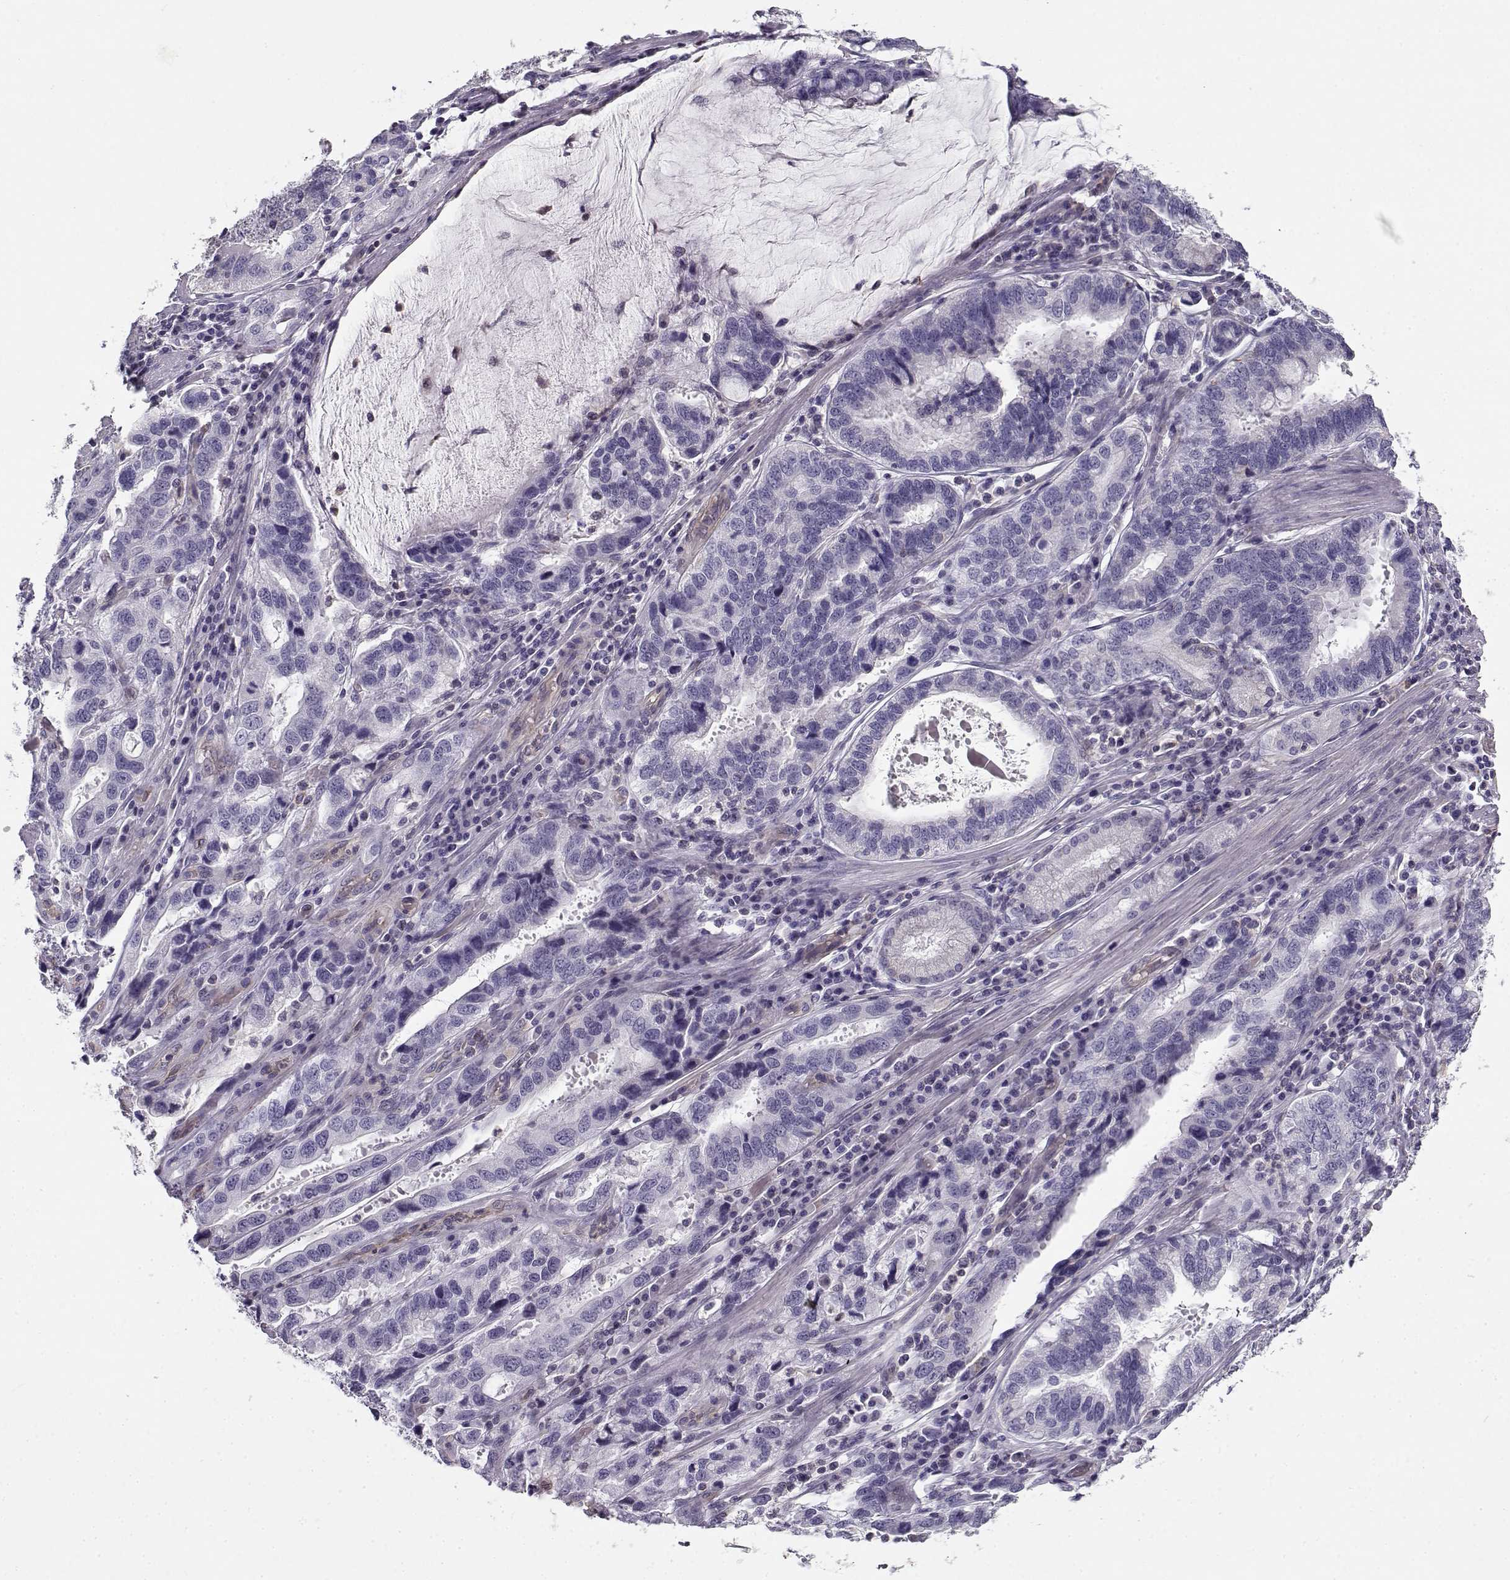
{"staining": {"intensity": "negative", "quantity": "none", "location": "none"}, "tissue": "stomach cancer", "cell_type": "Tumor cells", "image_type": "cancer", "snomed": [{"axis": "morphology", "description": "Adenocarcinoma, NOS"}, {"axis": "topography", "description": "Stomach, lower"}], "caption": "Immunohistochemistry photomicrograph of neoplastic tissue: stomach cancer stained with DAB demonstrates no significant protein expression in tumor cells. Nuclei are stained in blue.", "gene": "MYO1A", "patient": {"sex": "female", "age": 76}}